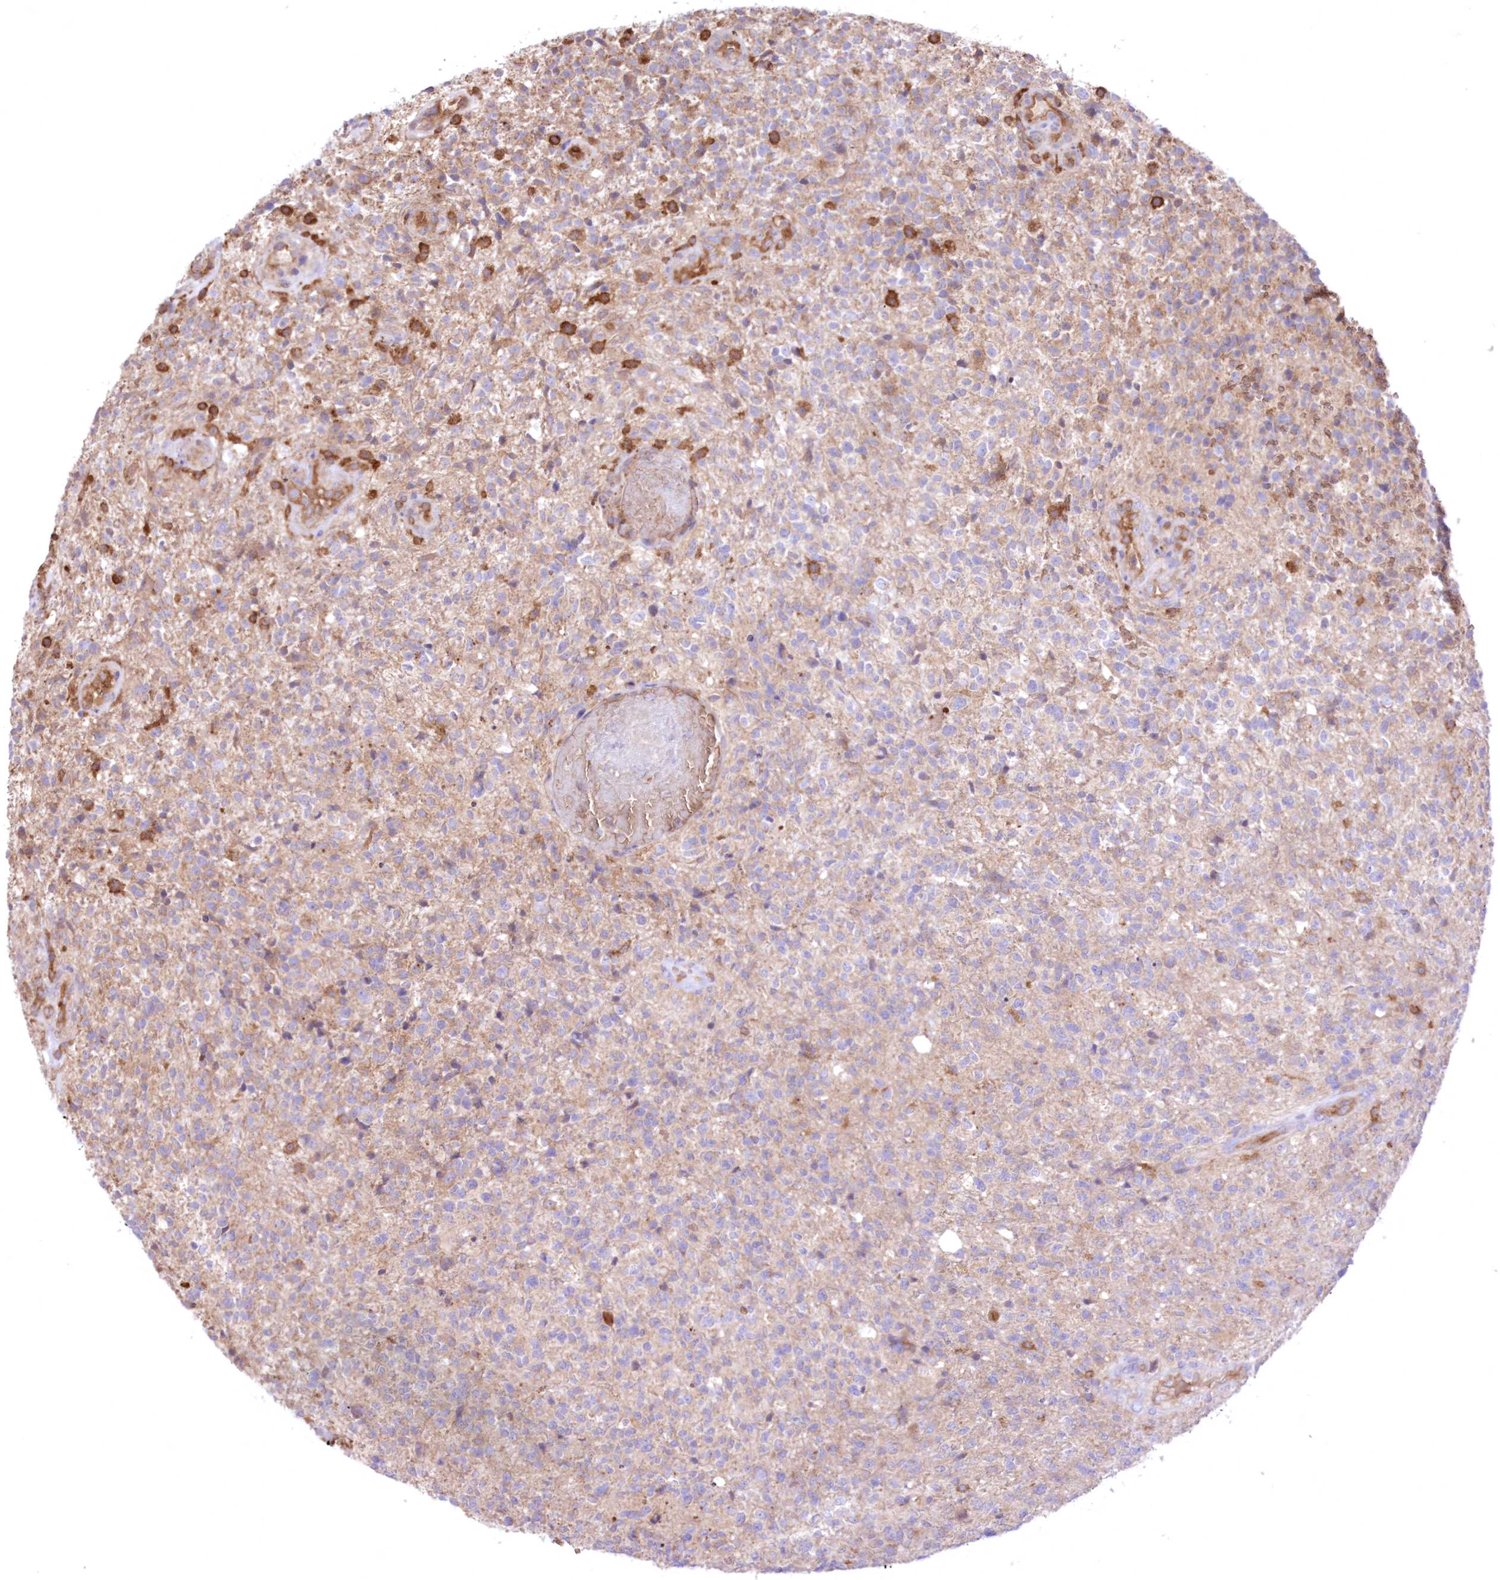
{"staining": {"intensity": "negative", "quantity": "none", "location": "none"}, "tissue": "glioma", "cell_type": "Tumor cells", "image_type": "cancer", "snomed": [{"axis": "morphology", "description": "Glioma, malignant, High grade"}, {"axis": "topography", "description": "Brain"}], "caption": "This is an immunohistochemistry (IHC) photomicrograph of human glioma. There is no positivity in tumor cells.", "gene": "FCHO2", "patient": {"sex": "male", "age": 56}}